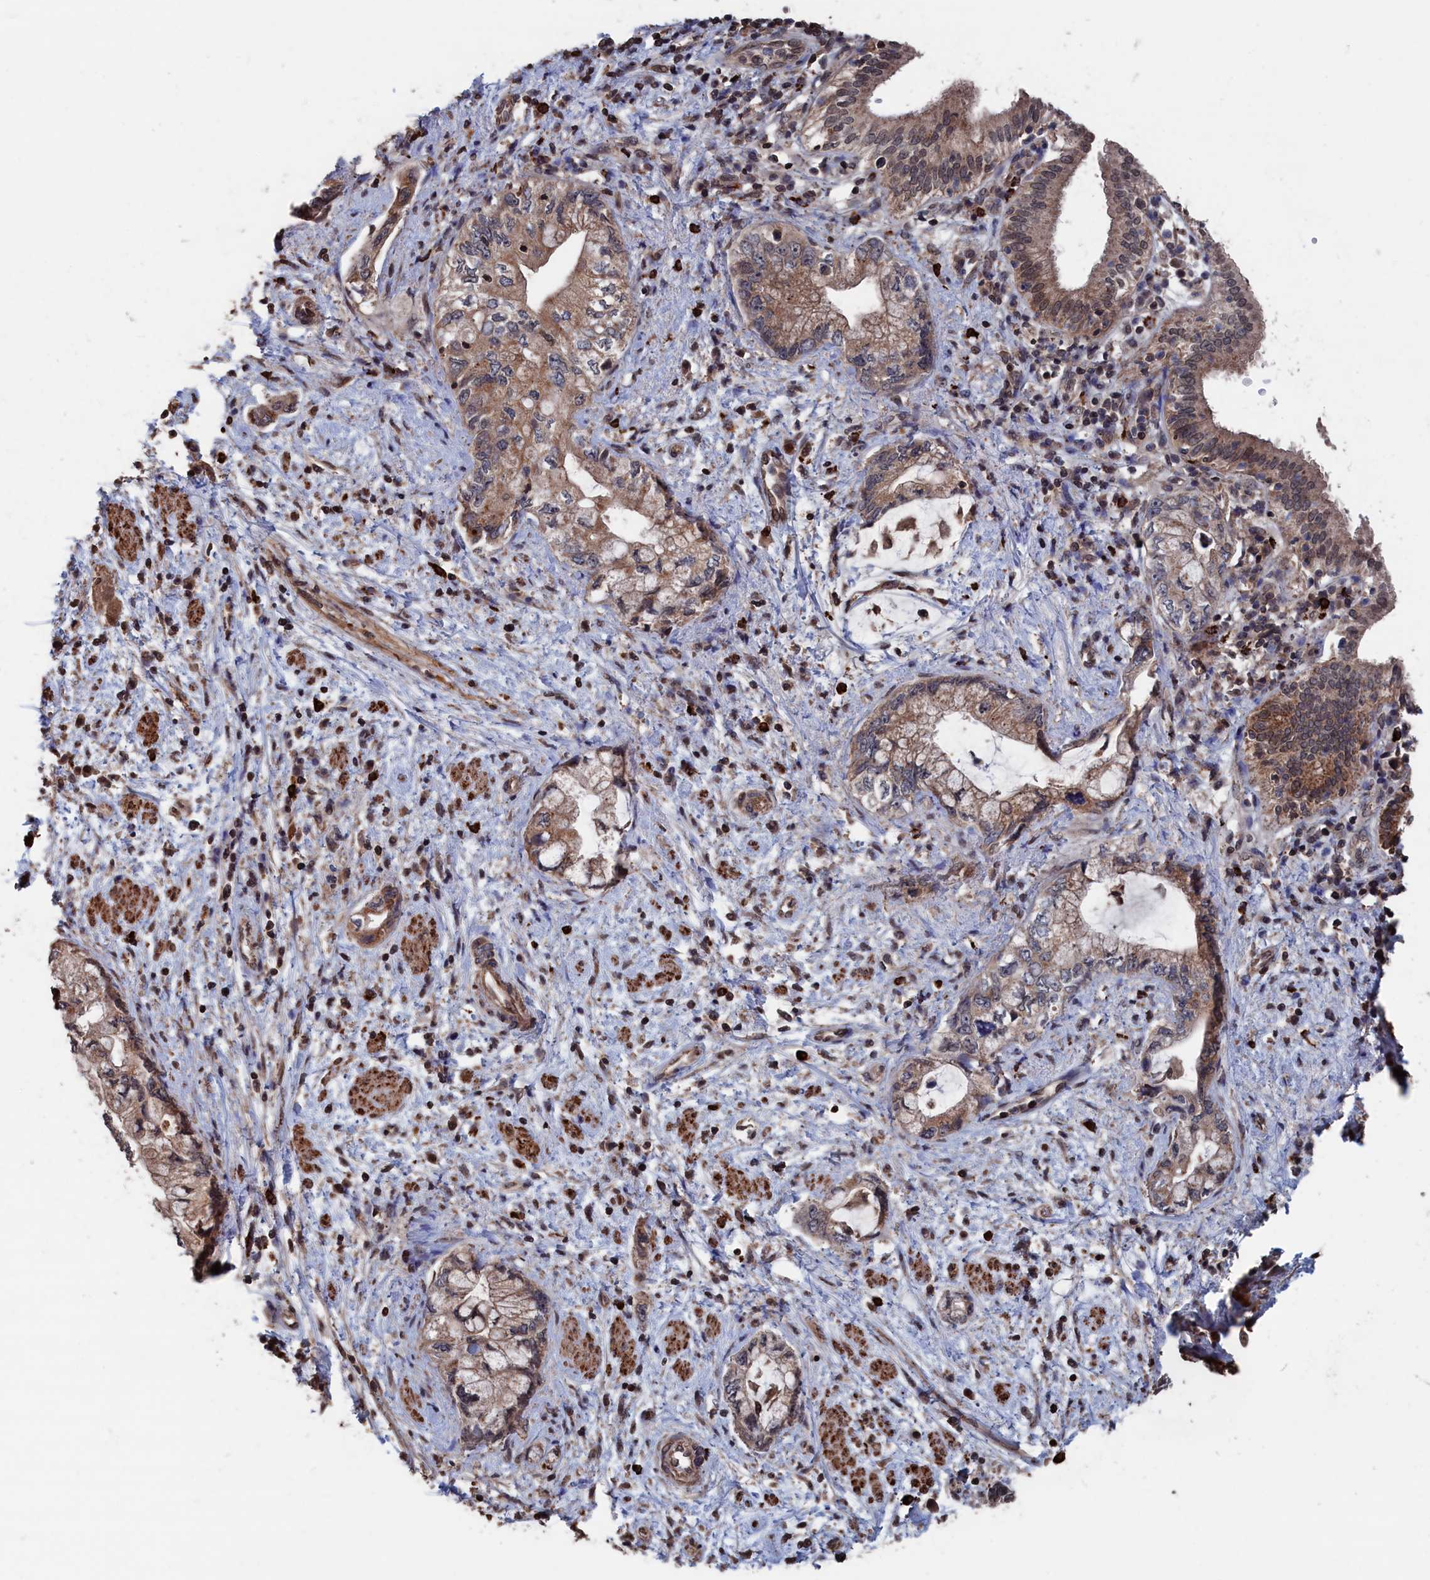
{"staining": {"intensity": "moderate", "quantity": ">75%", "location": "cytoplasmic/membranous,nuclear"}, "tissue": "pancreatic cancer", "cell_type": "Tumor cells", "image_type": "cancer", "snomed": [{"axis": "morphology", "description": "Adenocarcinoma, NOS"}, {"axis": "topography", "description": "Pancreas"}], "caption": "Human pancreatic cancer (adenocarcinoma) stained with a protein marker shows moderate staining in tumor cells.", "gene": "PDE12", "patient": {"sex": "female", "age": 73}}